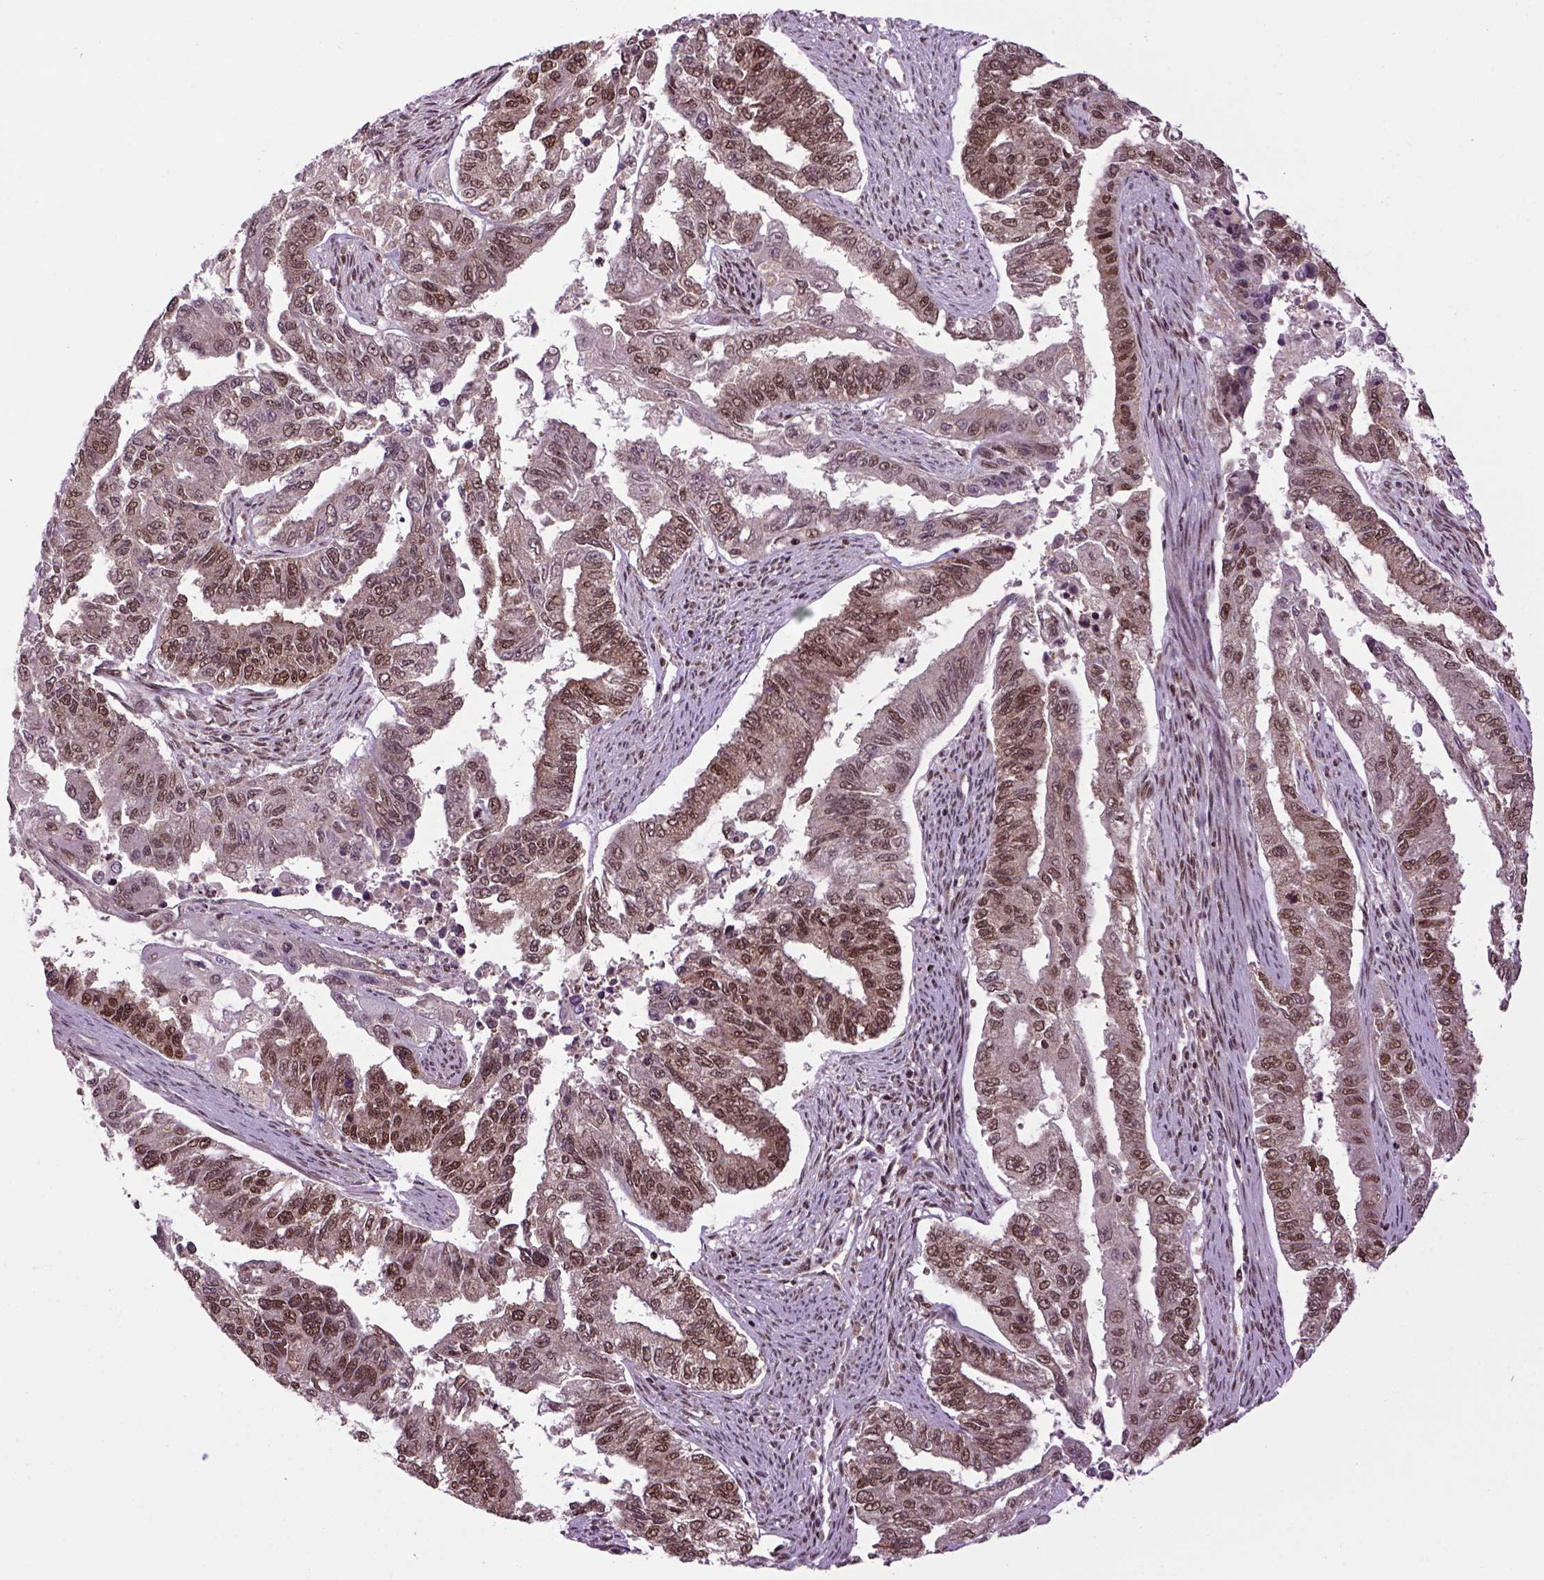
{"staining": {"intensity": "moderate", "quantity": ">75%", "location": "cytoplasmic/membranous,nuclear"}, "tissue": "endometrial cancer", "cell_type": "Tumor cells", "image_type": "cancer", "snomed": [{"axis": "morphology", "description": "Adenocarcinoma, NOS"}, {"axis": "topography", "description": "Uterus"}], "caption": "Protein expression analysis of endometrial cancer reveals moderate cytoplasmic/membranous and nuclear staining in approximately >75% of tumor cells.", "gene": "CELF1", "patient": {"sex": "female", "age": 59}}